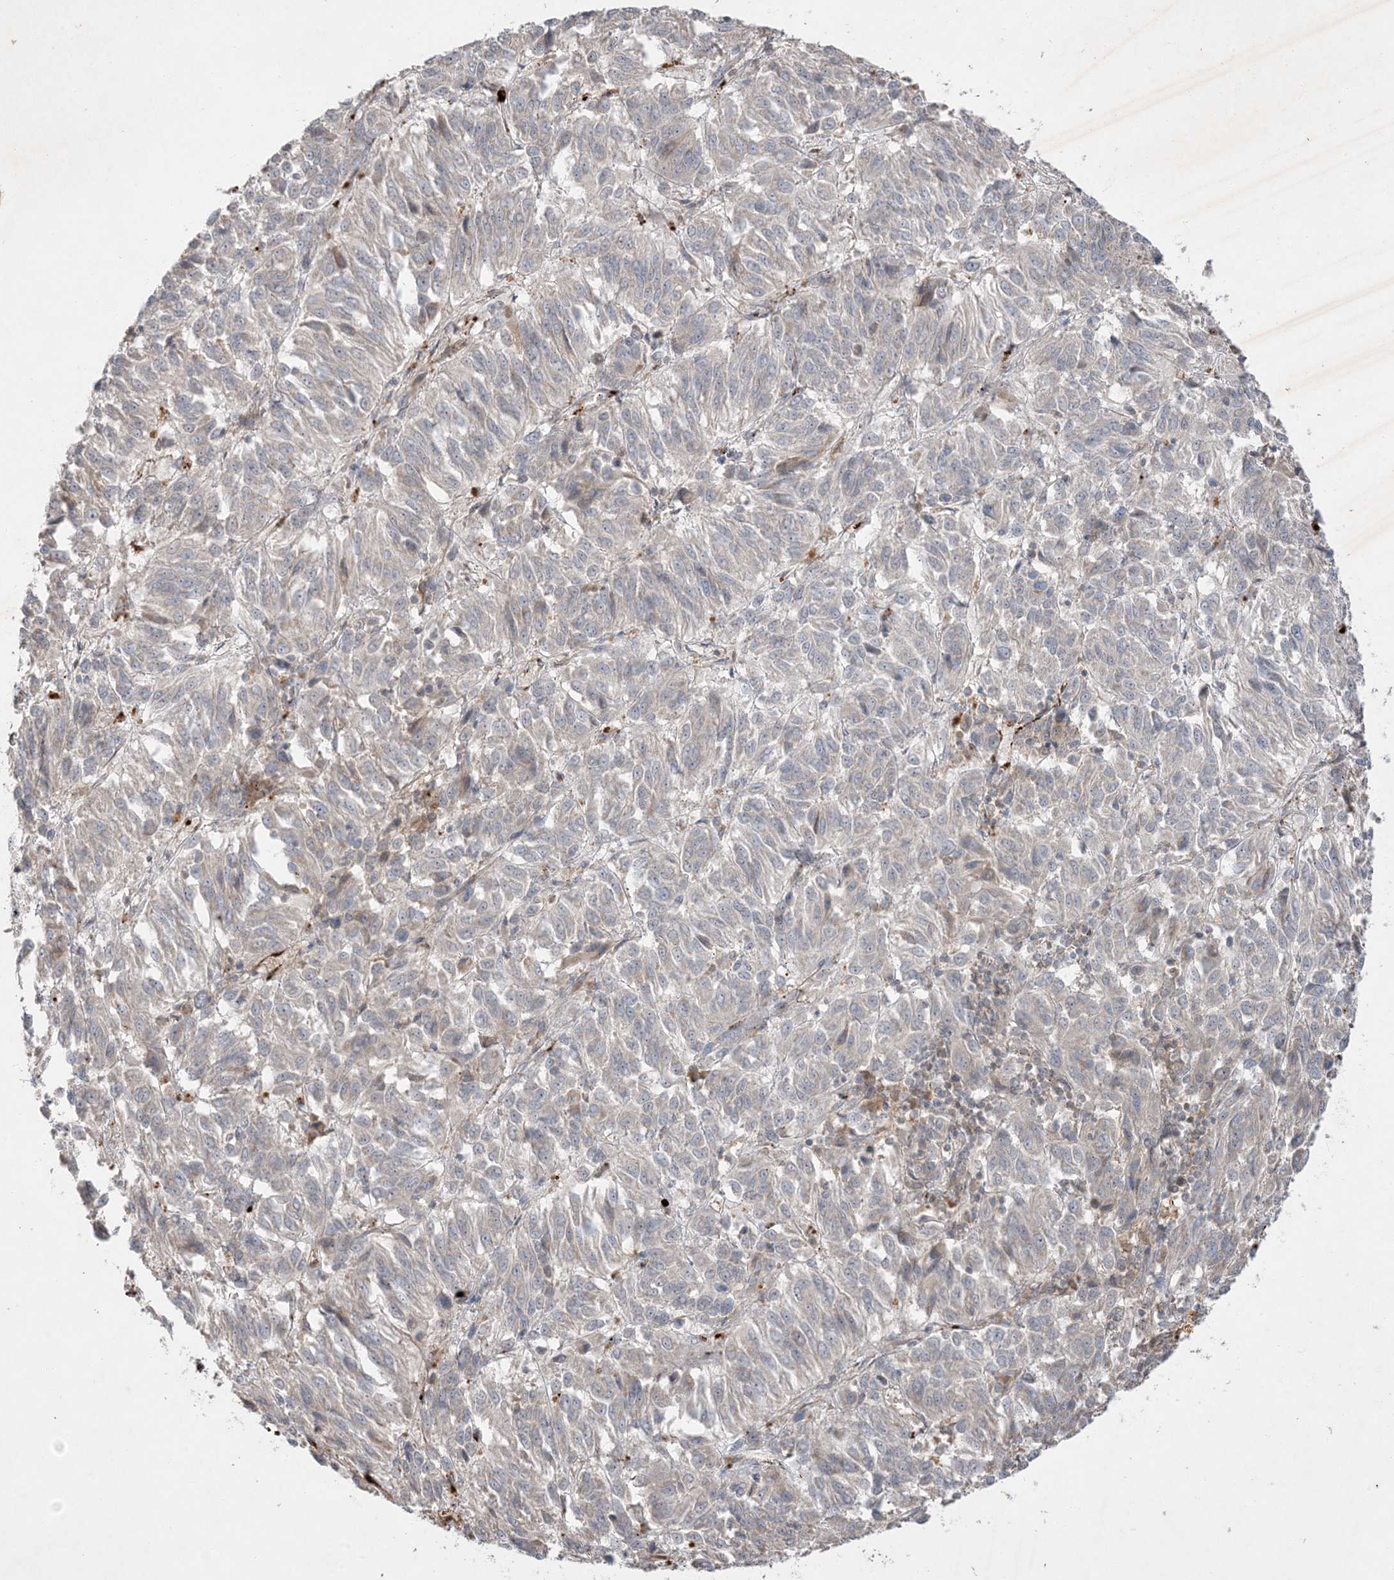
{"staining": {"intensity": "negative", "quantity": "none", "location": "none"}, "tissue": "melanoma", "cell_type": "Tumor cells", "image_type": "cancer", "snomed": [{"axis": "morphology", "description": "Malignant melanoma, Metastatic site"}, {"axis": "topography", "description": "Lung"}], "caption": "Melanoma was stained to show a protein in brown. There is no significant staining in tumor cells. (Stains: DAB (3,3'-diaminobenzidine) IHC with hematoxylin counter stain, Microscopy: brightfield microscopy at high magnification).", "gene": "PRSS36", "patient": {"sex": "male", "age": 64}}